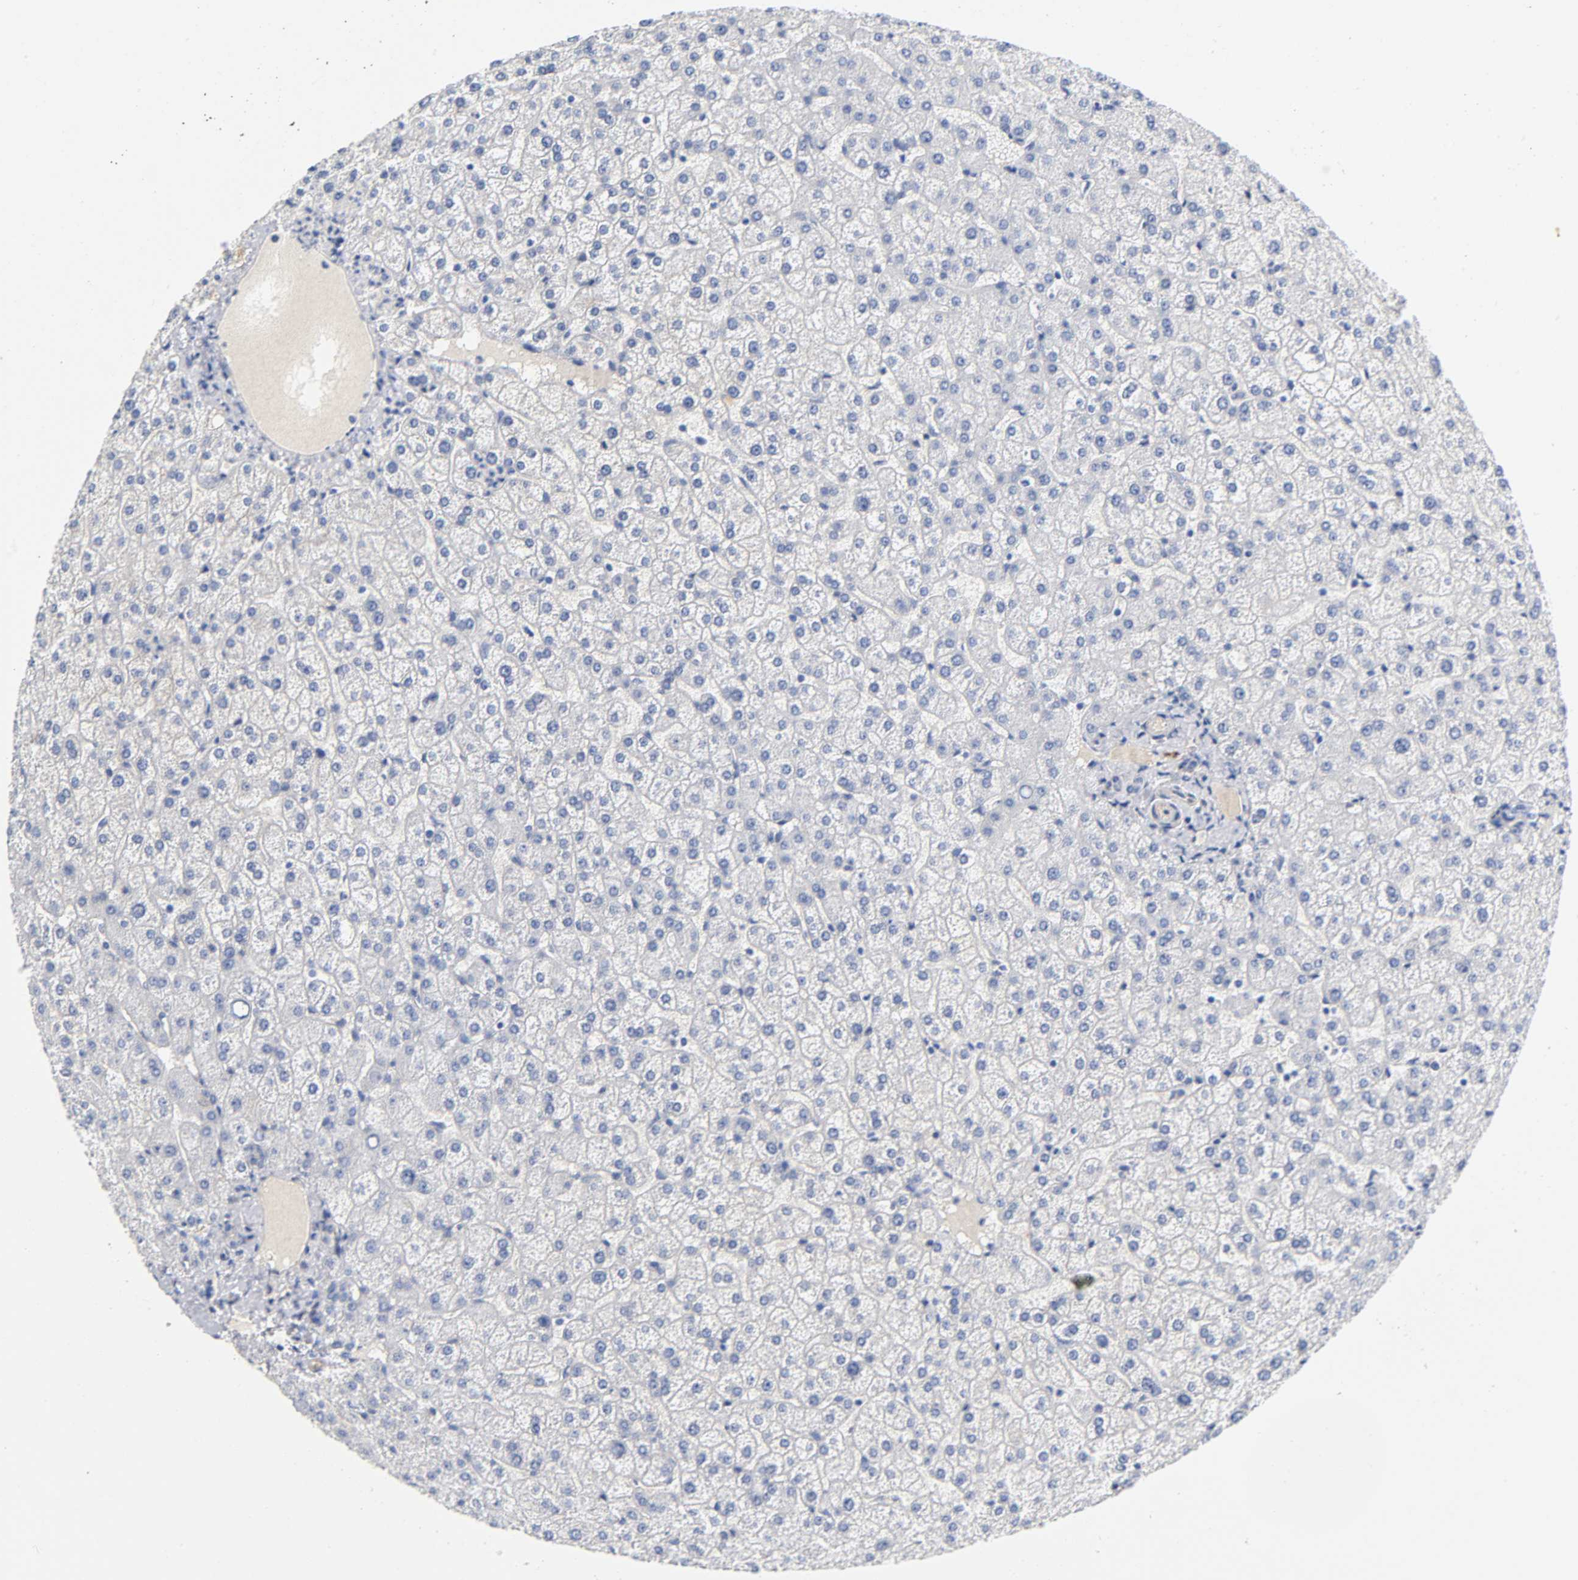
{"staining": {"intensity": "negative", "quantity": "none", "location": "none"}, "tissue": "liver", "cell_type": "Cholangiocytes", "image_type": "normal", "snomed": [{"axis": "morphology", "description": "Normal tissue, NOS"}, {"axis": "topography", "description": "Liver"}], "caption": "A photomicrograph of liver stained for a protein displays no brown staining in cholangiocytes.", "gene": "TNC", "patient": {"sex": "female", "age": 32}}